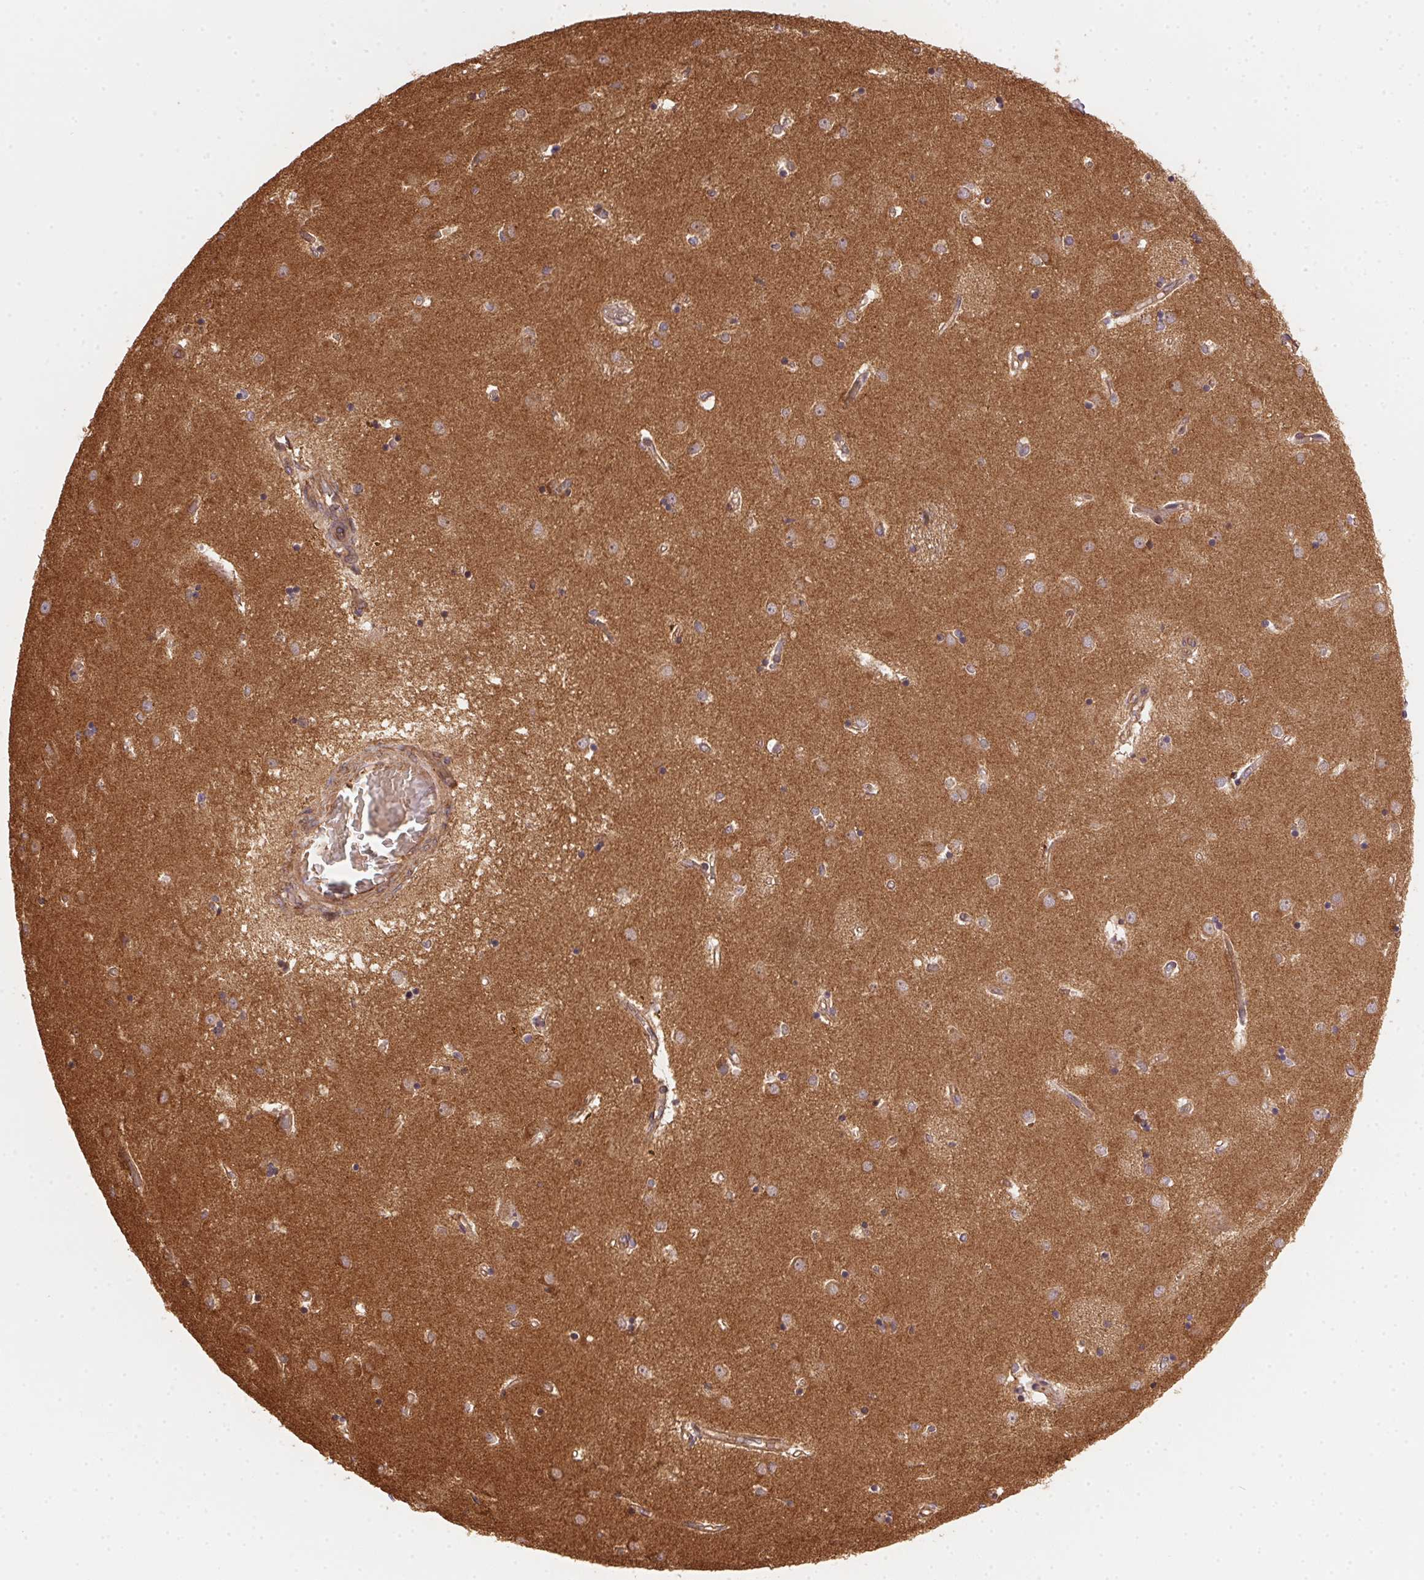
{"staining": {"intensity": "moderate", "quantity": "<25%", "location": "cytoplasmic/membranous"}, "tissue": "caudate", "cell_type": "Glial cells", "image_type": "normal", "snomed": [{"axis": "morphology", "description": "Normal tissue, NOS"}, {"axis": "topography", "description": "Lateral ventricle wall"}], "caption": "Glial cells show low levels of moderate cytoplasmic/membranous positivity in about <25% of cells in unremarkable caudate.", "gene": "USE1", "patient": {"sex": "male", "age": 54}}